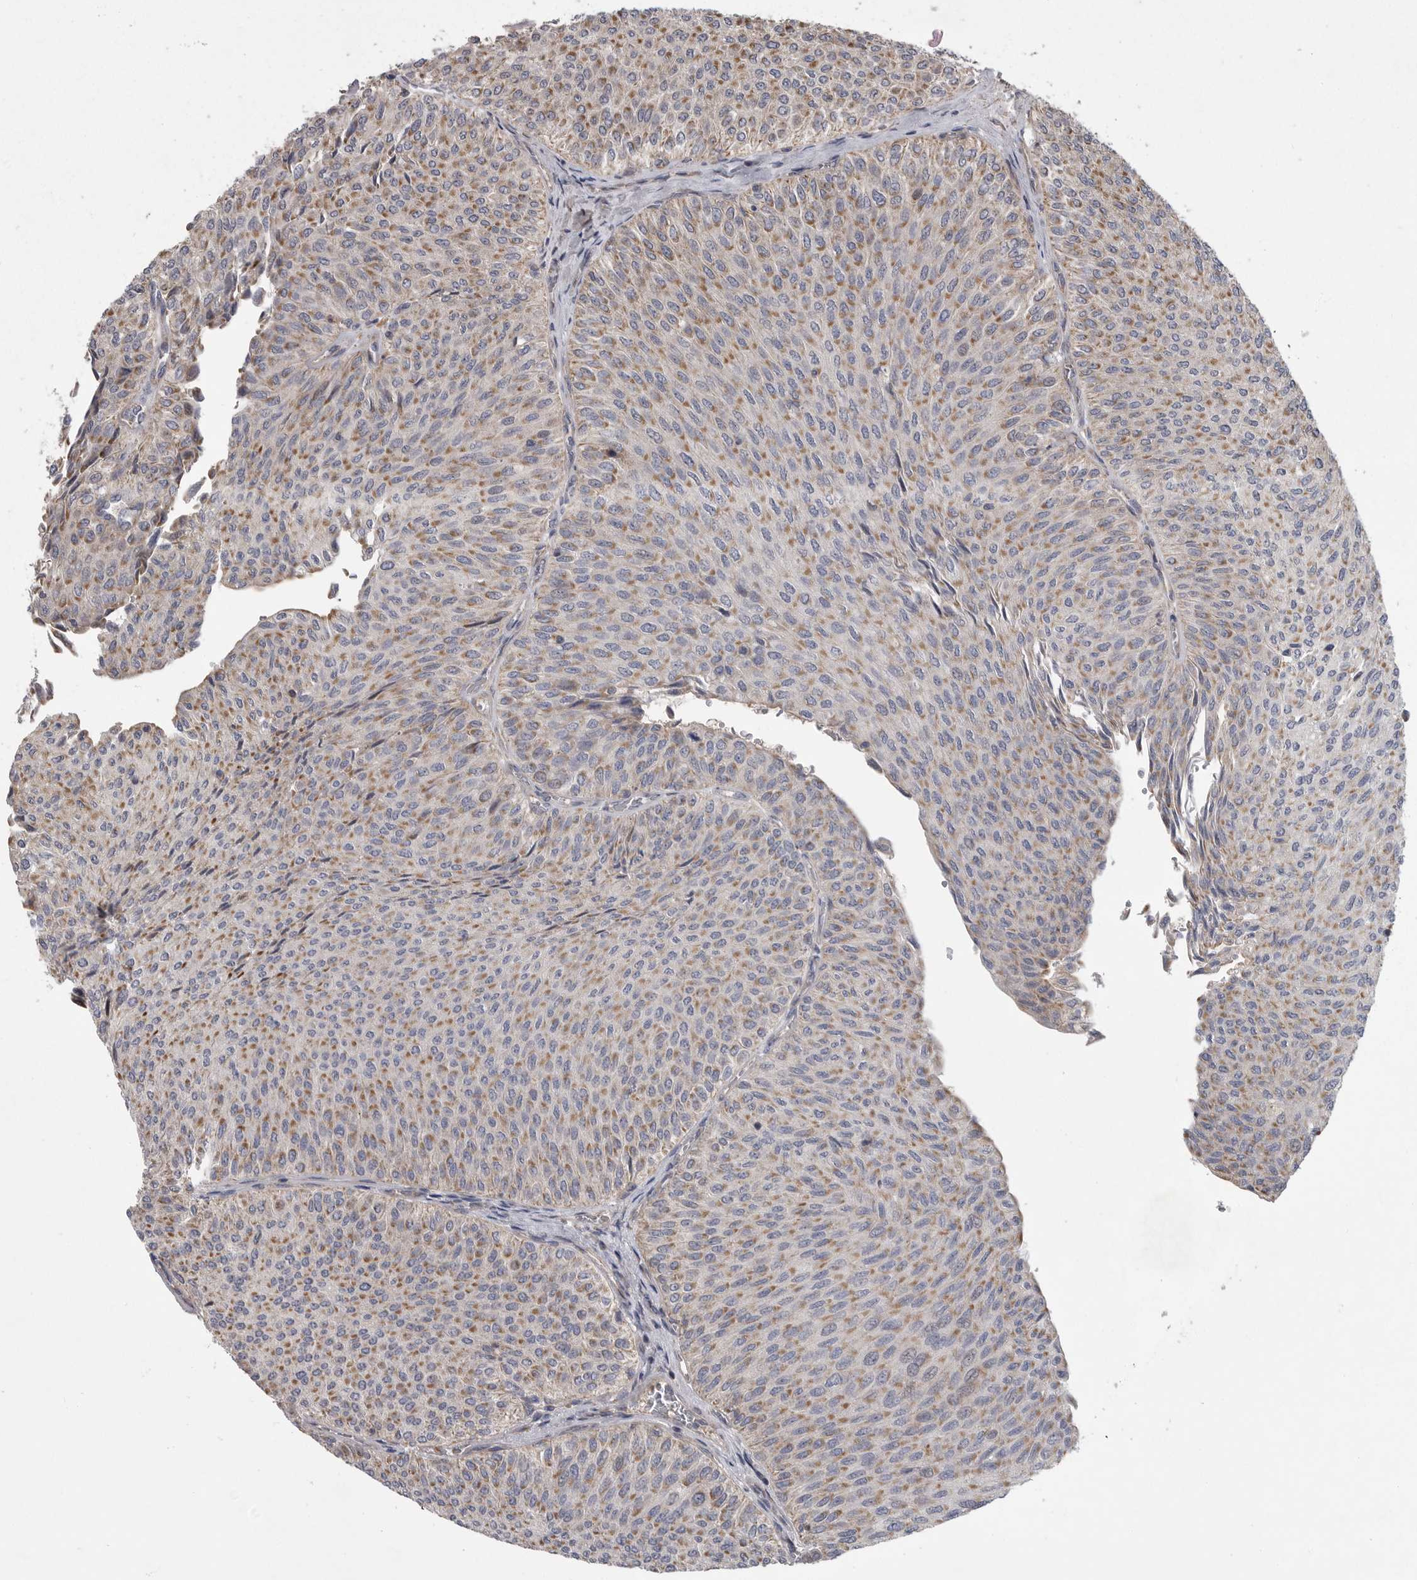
{"staining": {"intensity": "moderate", "quantity": ">75%", "location": "cytoplasmic/membranous"}, "tissue": "urothelial cancer", "cell_type": "Tumor cells", "image_type": "cancer", "snomed": [{"axis": "morphology", "description": "Urothelial carcinoma, Low grade"}, {"axis": "topography", "description": "Urinary bladder"}], "caption": "A brown stain labels moderate cytoplasmic/membranous expression of a protein in human low-grade urothelial carcinoma tumor cells.", "gene": "CRP", "patient": {"sex": "male", "age": 78}}